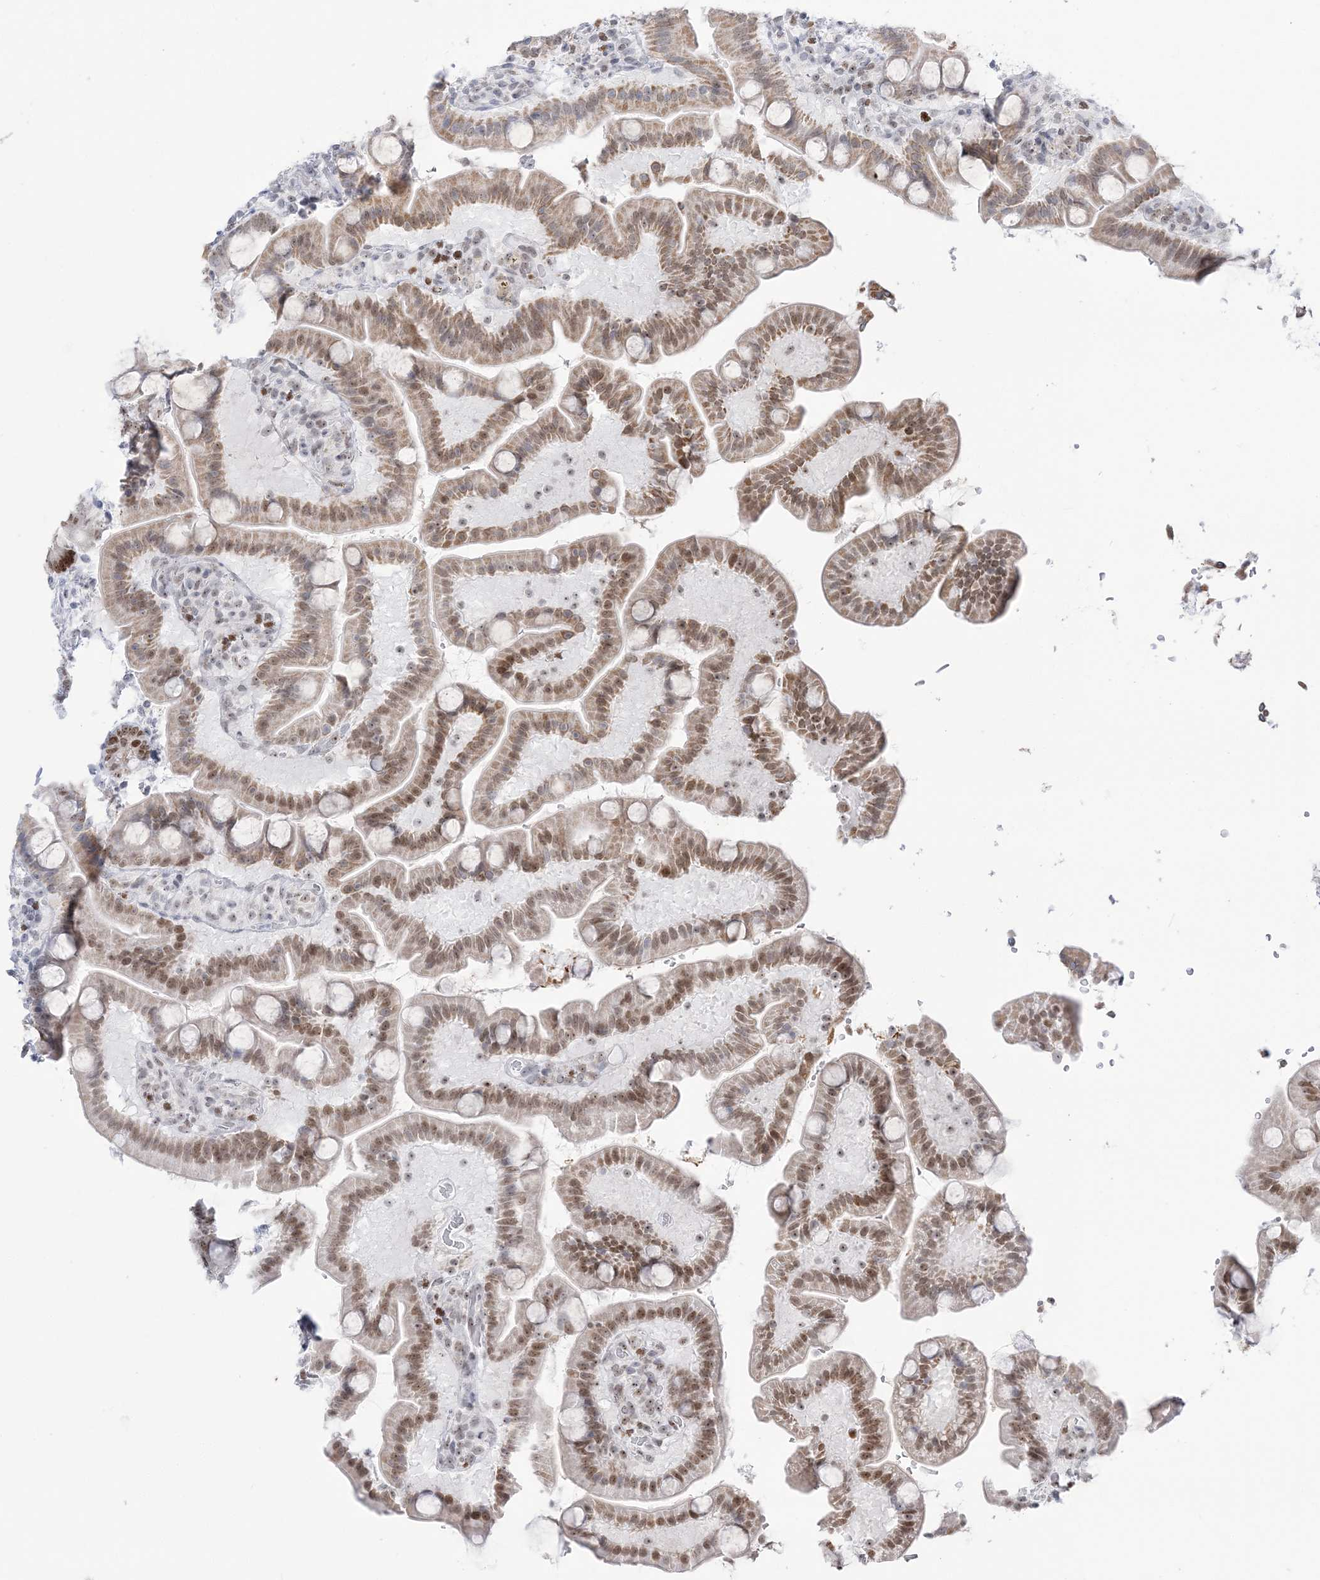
{"staining": {"intensity": "moderate", "quantity": ">75%", "location": "cytoplasmic/membranous,nuclear"}, "tissue": "duodenum", "cell_type": "Glandular cells", "image_type": "normal", "snomed": [{"axis": "morphology", "description": "Normal tissue, NOS"}, {"axis": "topography", "description": "Duodenum"}], "caption": "Immunohistochemistry (IHC) photomicrograph of normal human duodenum stained for a protein (brown), which displays medium levels of moderate cytoplasmic/membranous,nuclear expression in approximately >75% of glandular cells.", "gene": "DDX21", "patient": {"sex": "male", "age": 55}}